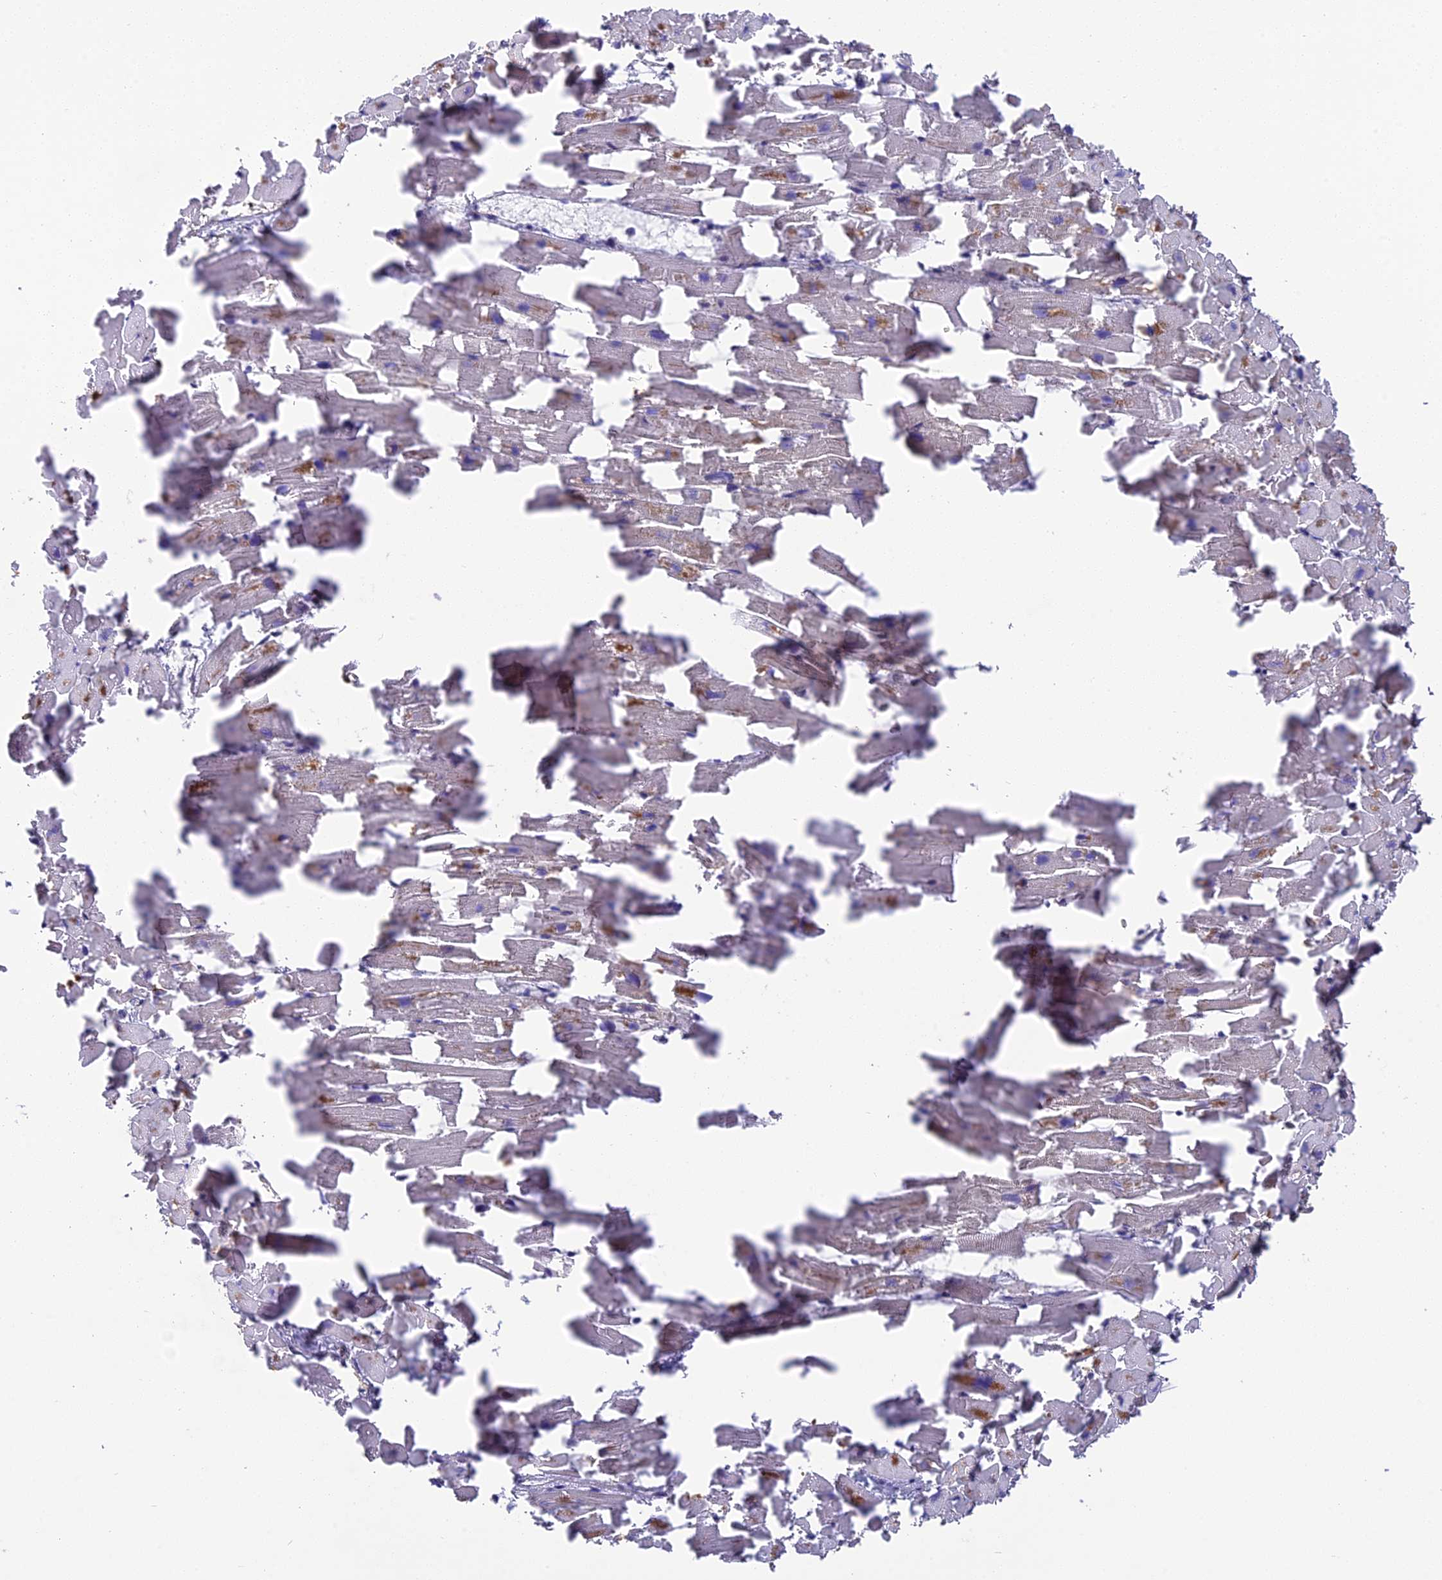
{"staining": {"intensity": "weak", "quantity": "<25%", "location": "cytoplasmic/membranous"}, "tissue": "heart muscle", "cell_type": "Cardiomyocytes", "image_type": "normal", "snomed": [{"axis": "morphology", "description": "Normal tissue, NOS"}, {"axis": "topography", "description": "Heart"}], "caption": "DAB immunohistochemical staining of unremarkable human heart muscle reveals no significant positivity in cardiomyocytes.", "gene": "TNS1", "patient": {"sex": "female", "age": 64}}